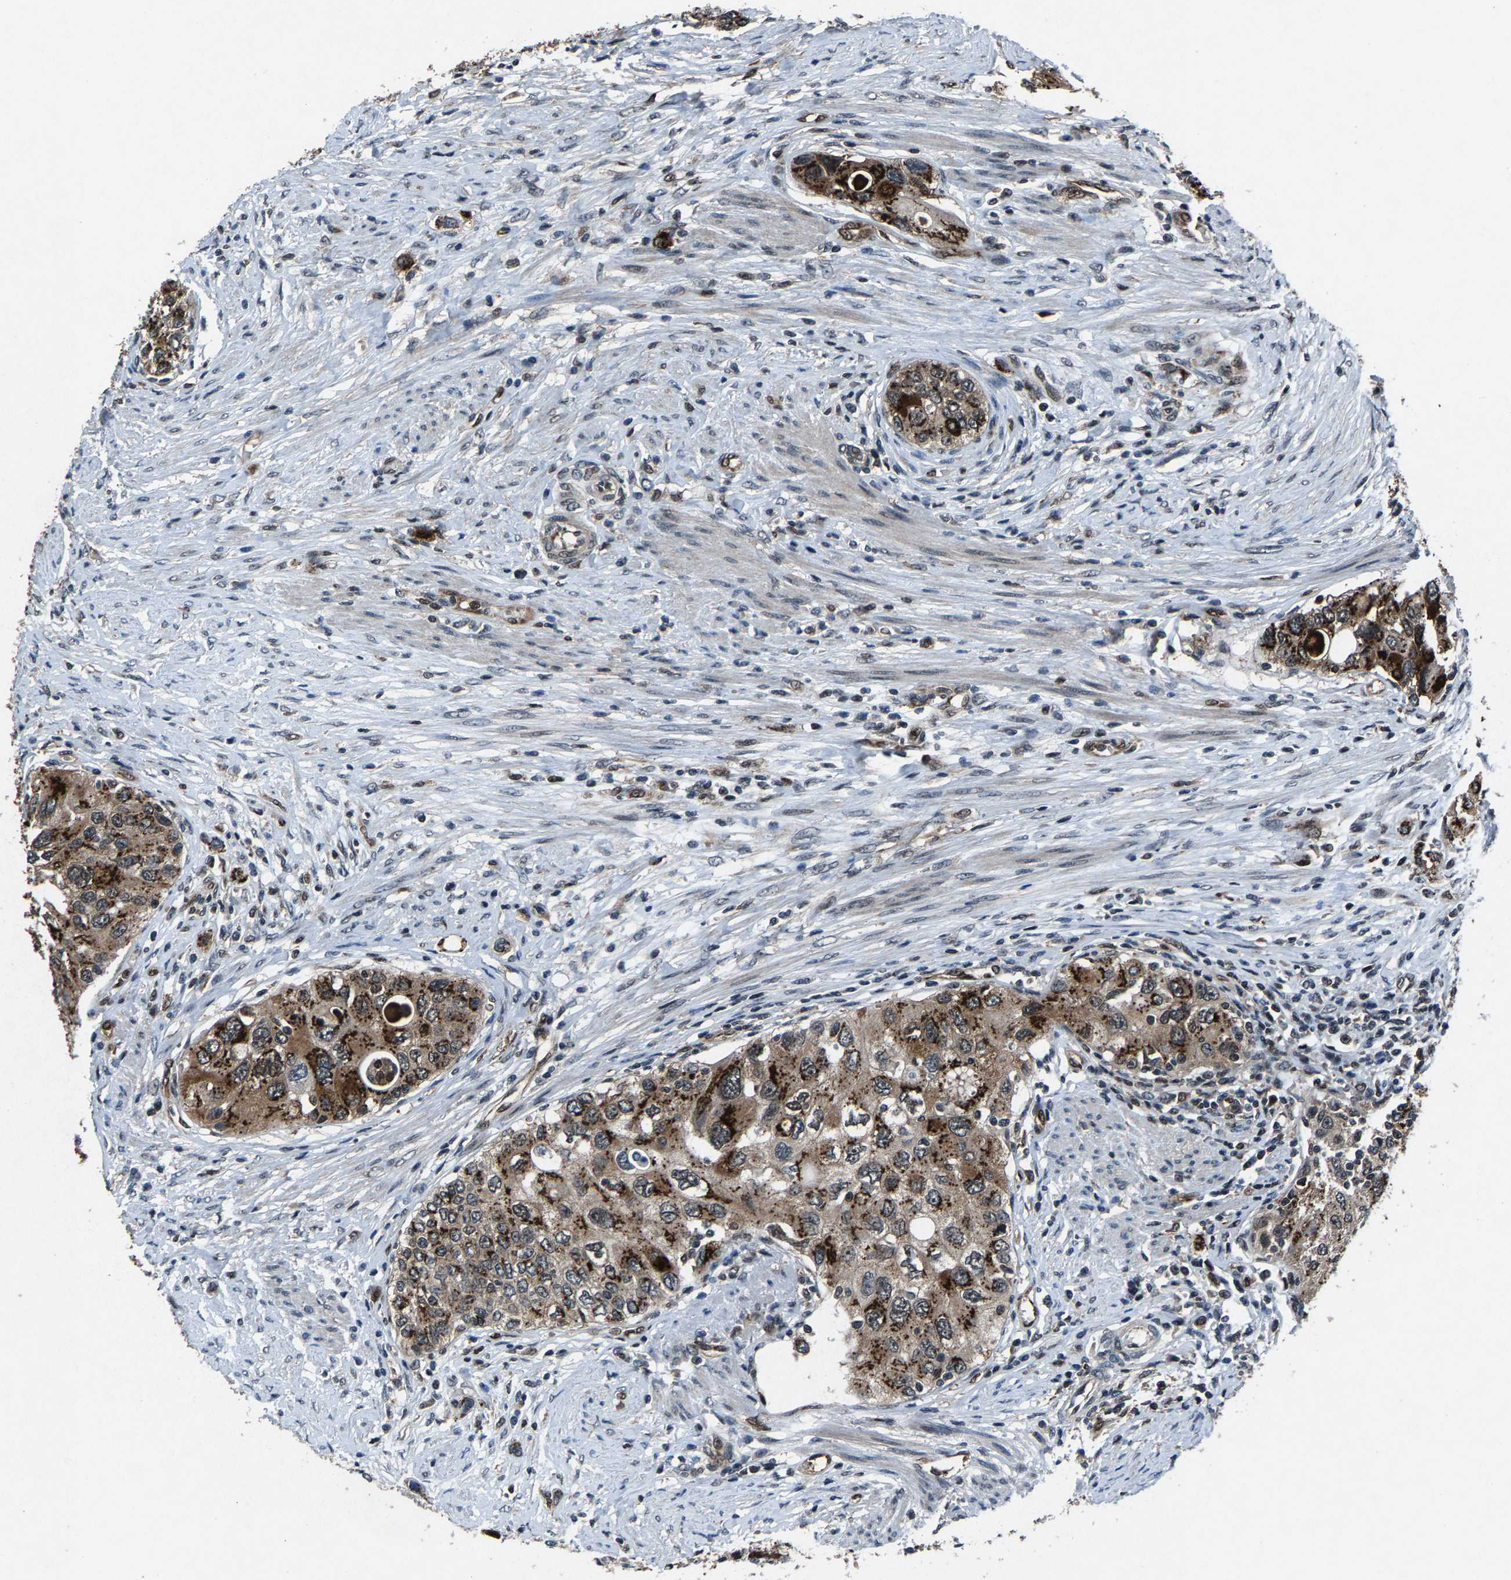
{"staining": {"intensity": "strong", "quantity": ">75%", "location": "cytoplasmic/membranous,nuclear"}, "tissue": "urothelial cancer", "cell_type": "Tumor cells", "image_type": "cancer", "snomed": [{"axis": "morphology", "description": "Urothelial carcinoma, High grade"}, {"axis": "topography", "description": "Urinary bladder"}], "caption": "The immunohistochemical stain shows strong cytoplasmic/membranous and nuclear expression in tumor cells of high-grade urothelial carcinoma tissue.", "gene": "ATXN3", "patient": {"sex": "female", "age": 56}}